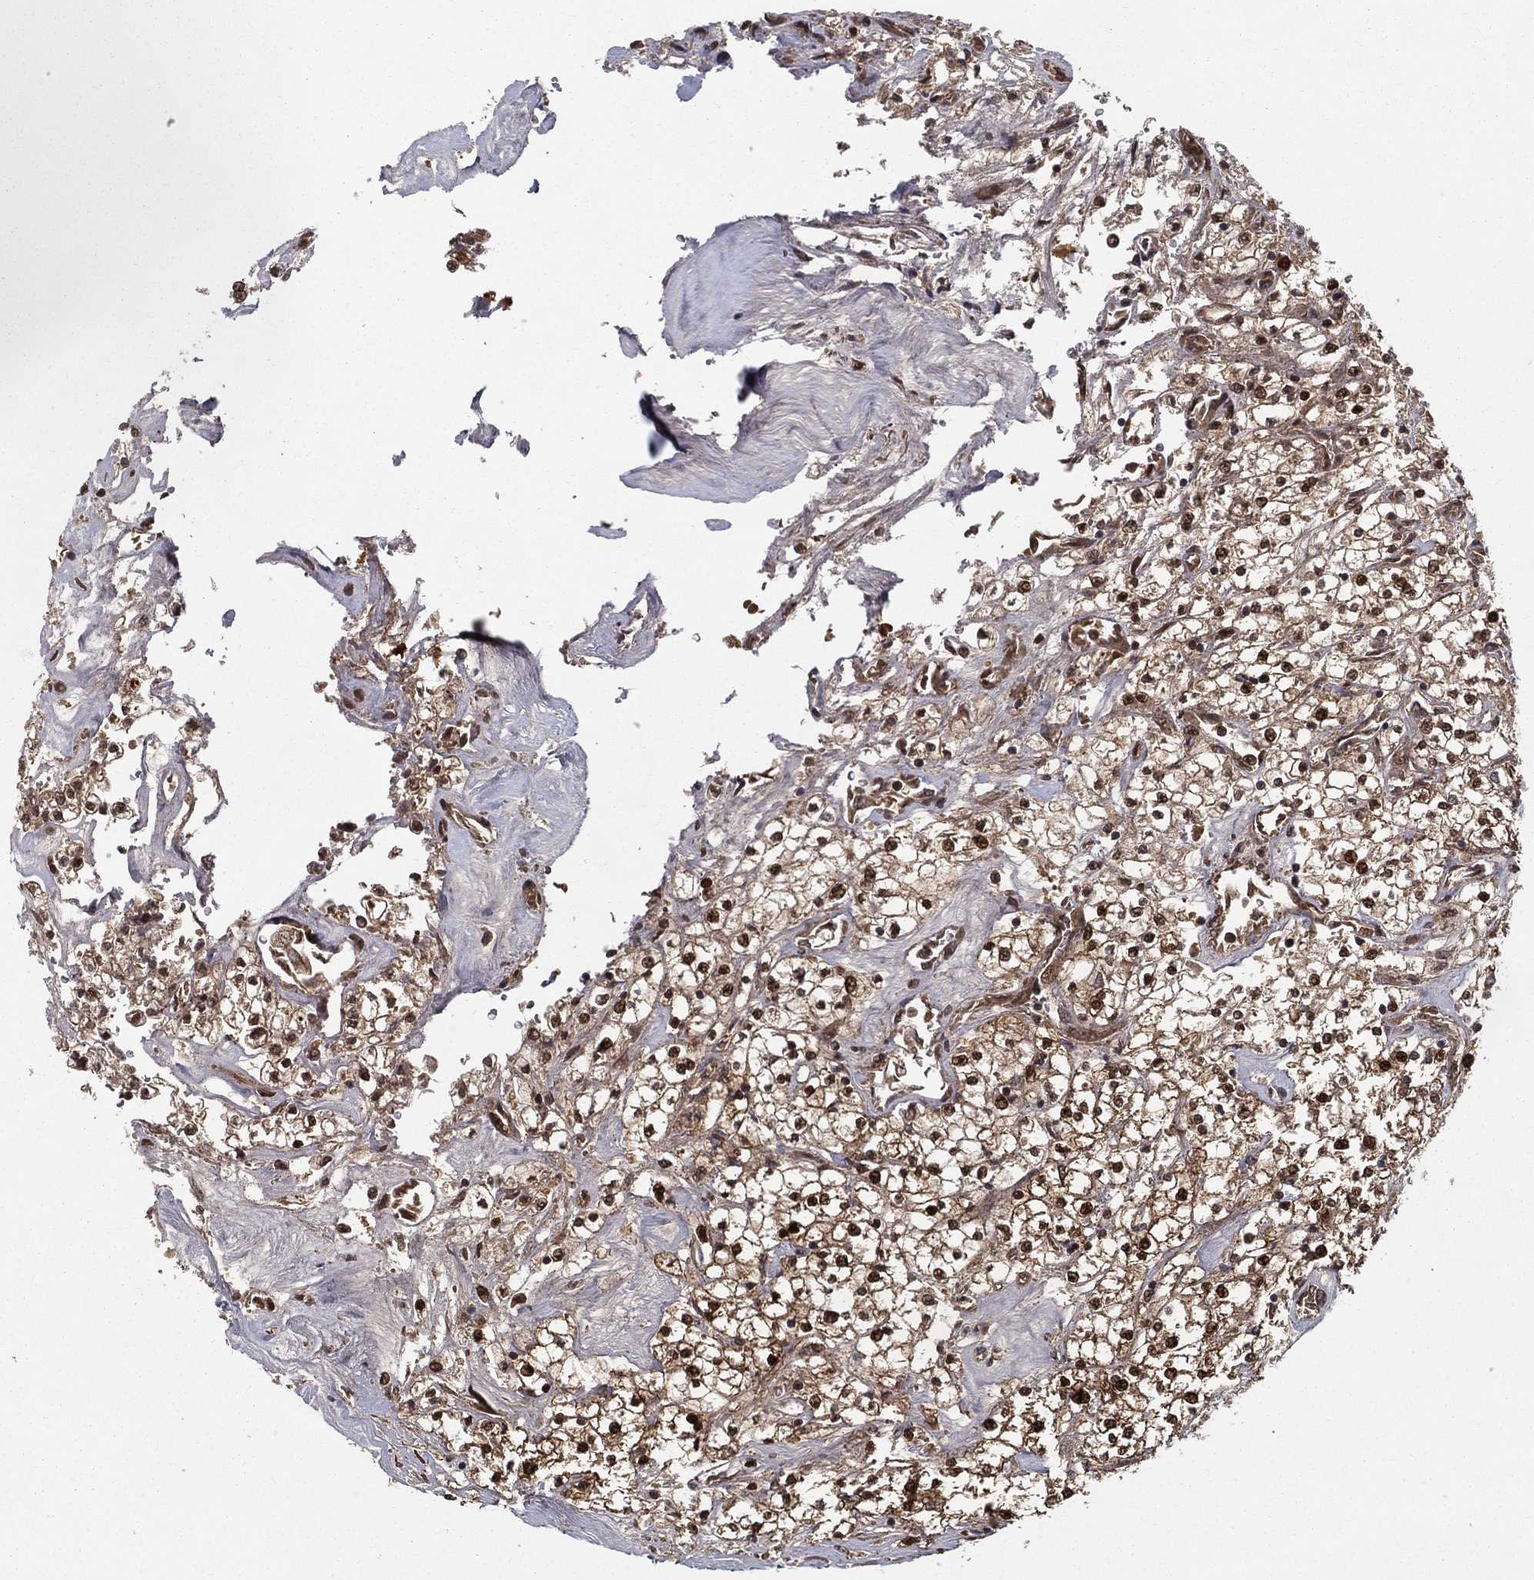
{"staining": {"intensity": "strong", "quantity": "25%-75%", "location": "cytoplasmic/membranous,nuclear"}, "tissue": "renal cancer", "cell_type": "Tumor cells", "image_type": "cancer", "snomed": [{"axis": "morphology", "description": "Adenocarcinoma, NOS"}, {"axis": "topography", "description": "Kidney"}], "caption": "A high amount of strong cytoplasmic/membranous and nuclear expression is seen in approximately 25%-75% of tumor cells in renal cancer (adenocarcinoma) tissue.", "gene": "SLC6A6", "patient": {"sex": "male", "age": 80}}